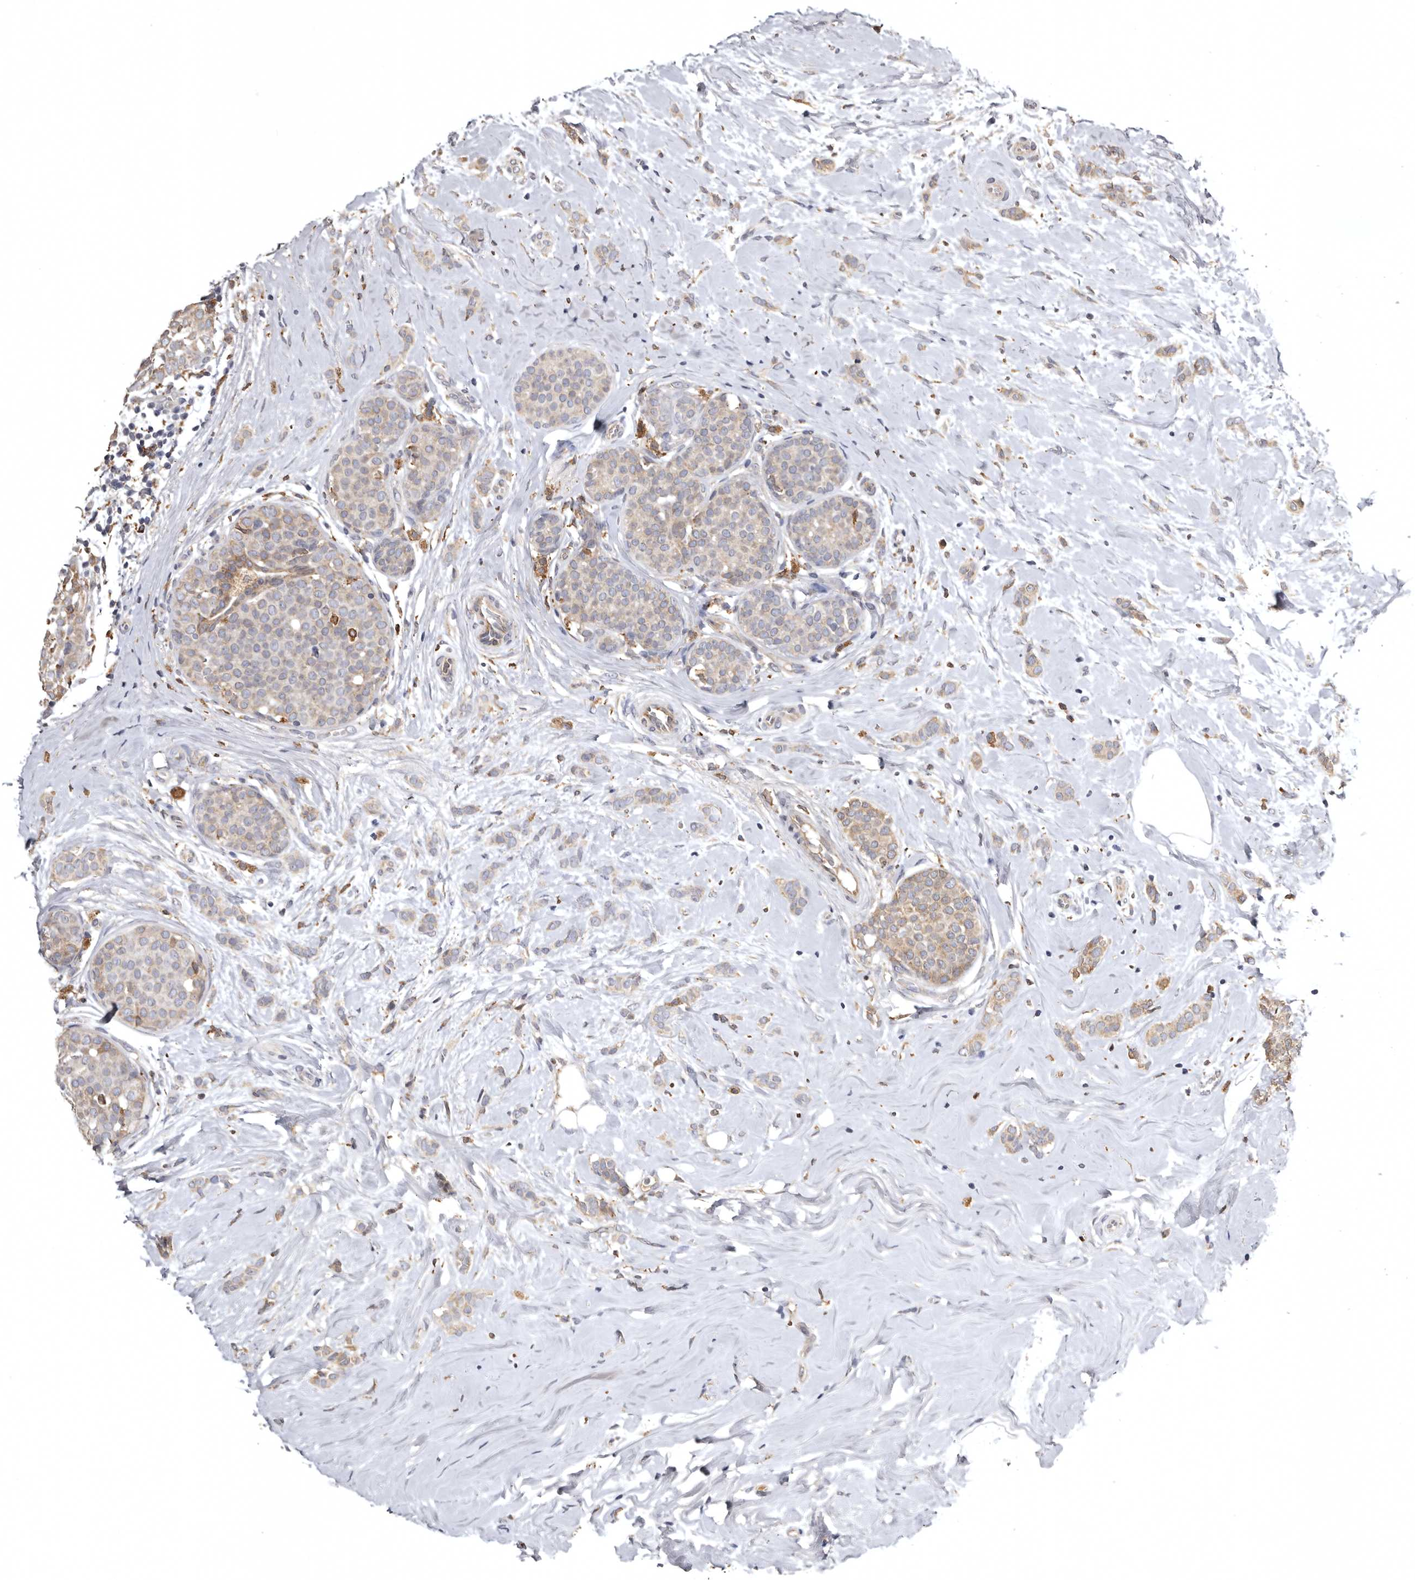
{"staining": {"intensity": "weak", "quantity": "25%-75%", "location": "cytoplasmic/membranous"}, "tissue": "breast cancer", "cell_type": "Tumor cells", "image_type": "cancer", "snomed": [{"axis": "morphology", "description": "Lobular carcinoma, in situ"}, {"axis": "morphology", "description": "Lobular carcinoma"}, {"axis": "topography", "description": "Breast"}], "caption": "About 25%-75% of tumor cells in lobular carcinoma (breast) display weak cytoplasmic/membranous protein staining as visualized by brown immunohistochemical staining.", "gene": "INKA2", "patient": {"sex": "female", "age": 41}}